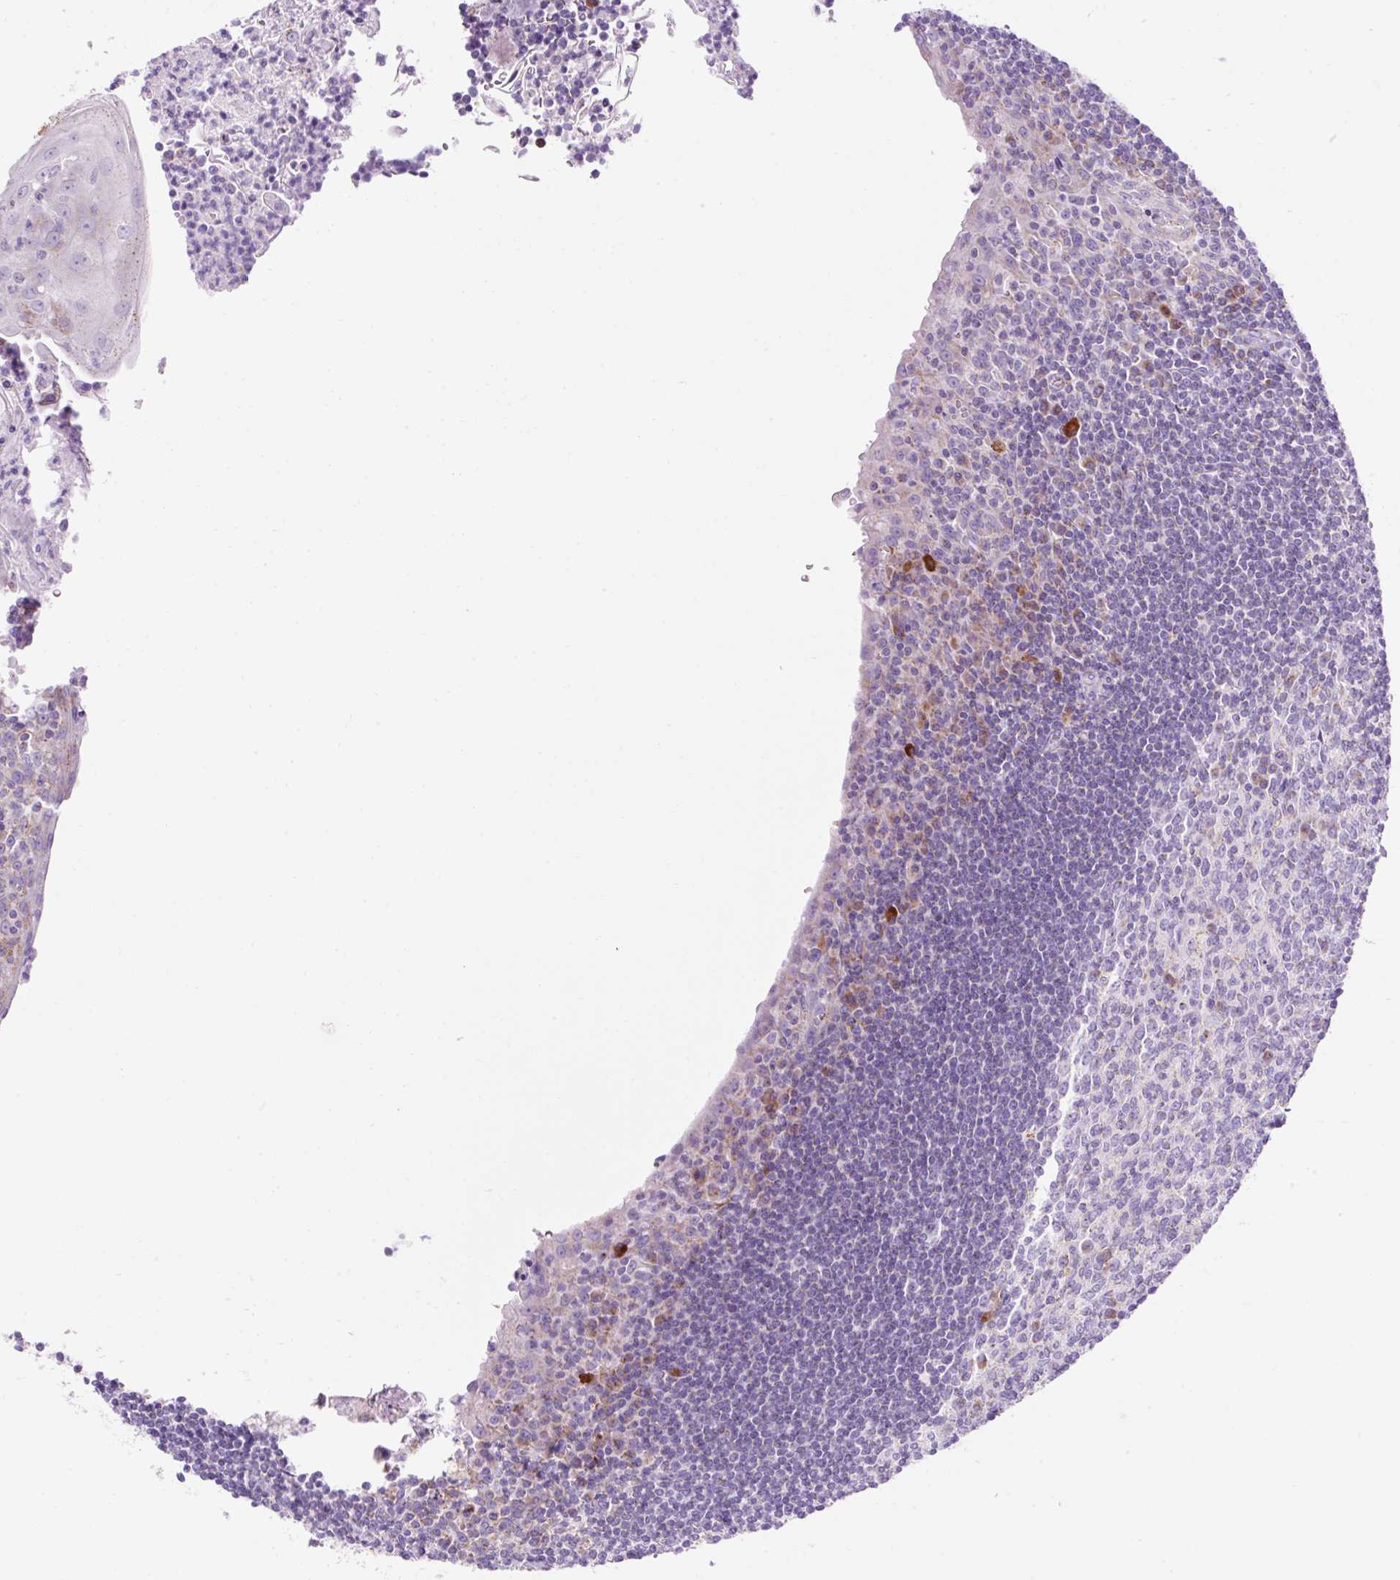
{"staining": {"intensity": "negative", "quantity": "none", "location": "none"}, "tissue": "tonsil", "cell_type": "Germinal center cells", "image_type": "normal", "snomed": [{"axis": "morphology", "description": "Normal tissue, NOS"}, {"axis": "topography", "description": "Tonsil"}], "caption": "This histopathology image is of normal tonsil stained with immunohistochemistry (IHC) to label a protein in brown with the nuclei are counter-stained blue. There is no expression in germinal center cells. (DAB (3,3'-diaminobenzidine) immunohistochemistry (IHC), high magnification).", "gene": "PLPP2", "patient": {"sex": "male", "age": 27}}